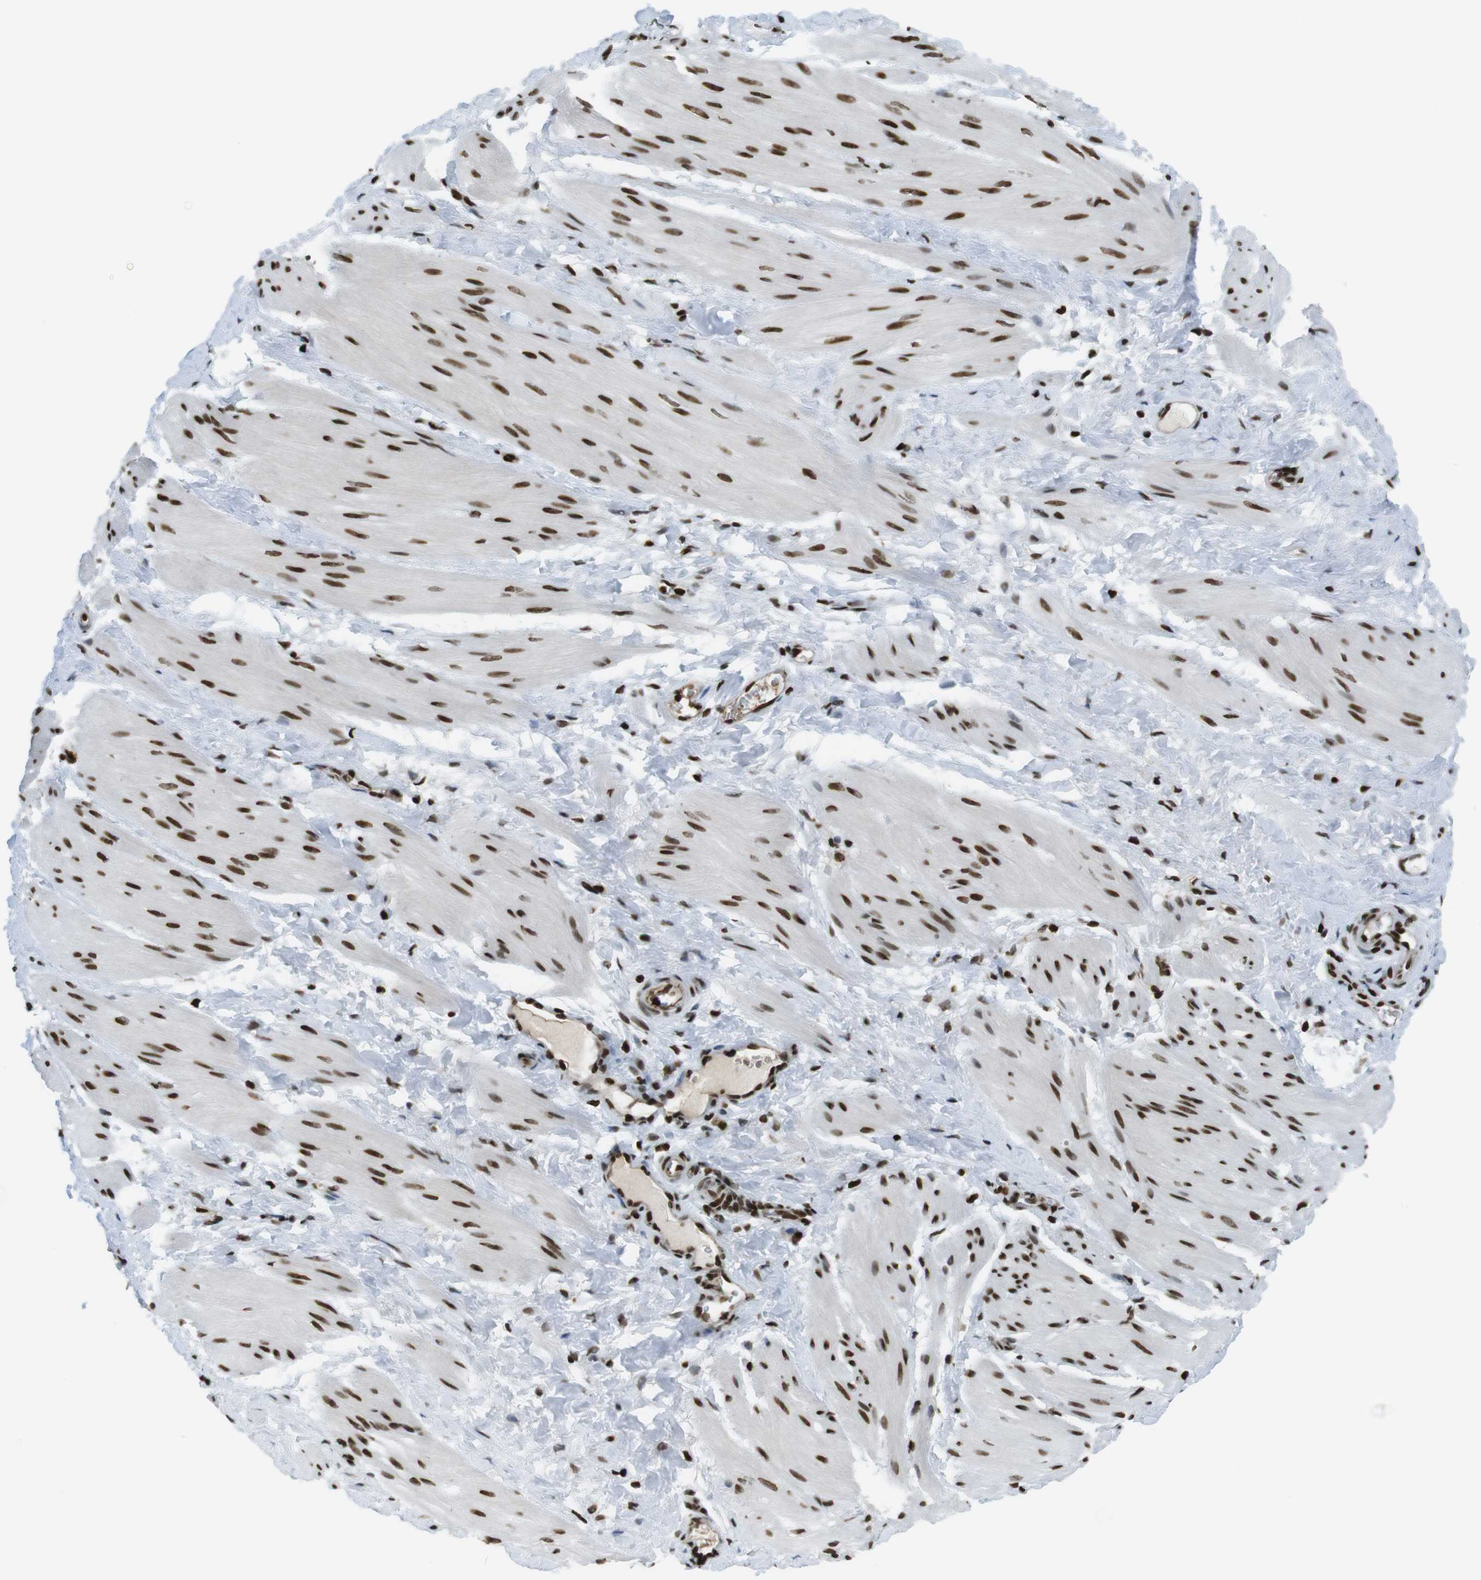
{"staining": {"intensity": "strong", "quantity": "25%-75%", "location": "nuclear"}, "tissue": "smooth muscle", "cell_type": "Smooth muscle cells", "image_type": "normal", "snomed": [{"axis": "morphology", "description": "Normal tissue, NOS"}, {"axis": "topography", "description": "Smooth muscle"}], "caption": "Immunohistochemistry (IHC) of unremarkable human smooth muscle displays high levels of strong nuclear positivity in approximately 25%-75% of smooth muscle cells. (DAB IHC with brightfield microscopy, high magnification).", "gene": "H2AC8", "patient": {"sex": "male", "age": 16}}